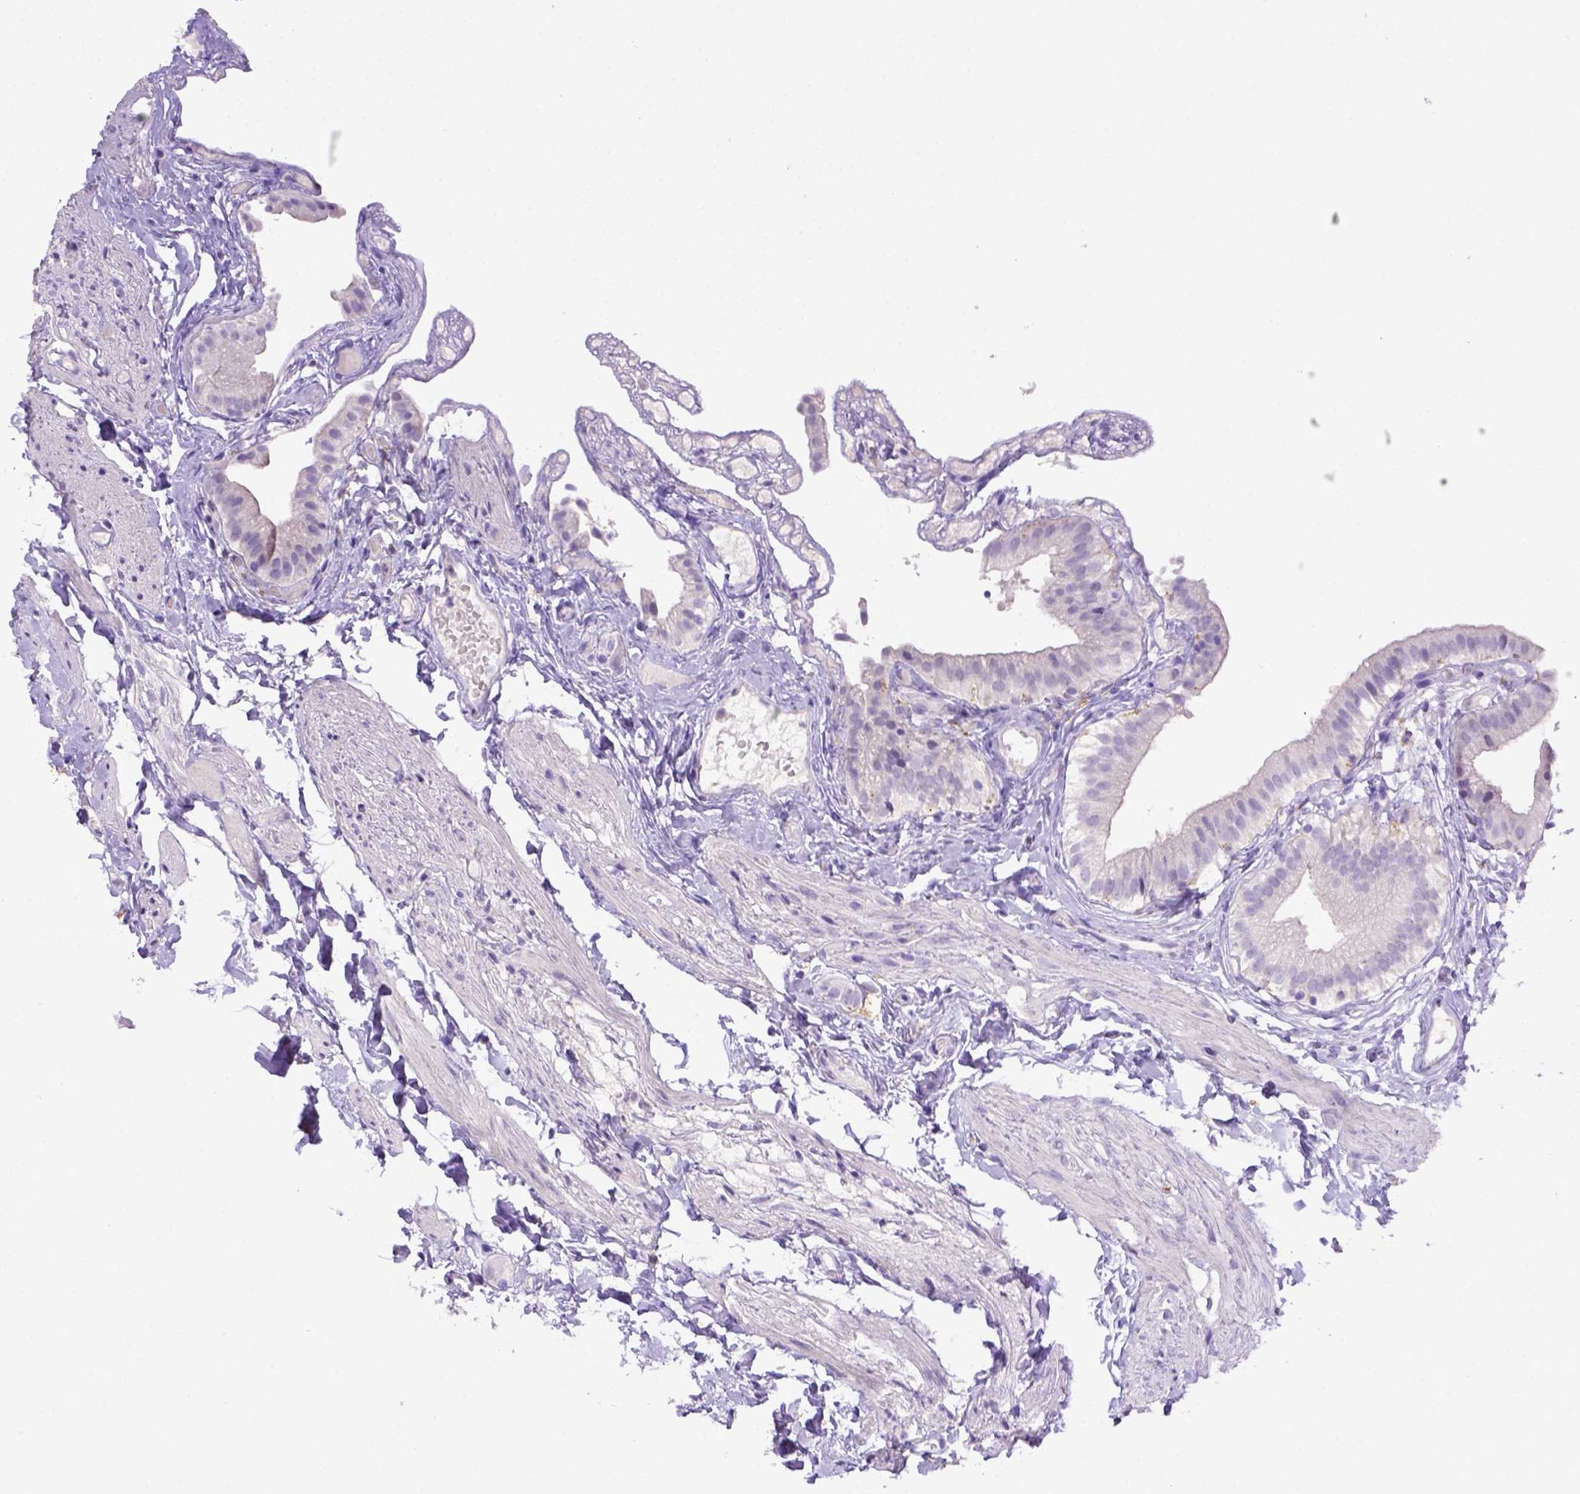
{"staining": {"intensity": "negative", "quantity": "none", "location": "none"}, "tissue": "gallbladder", "cell_type": "Glandular cells", "image_type": "normal", "snomed": [{"axis": "morphology", "description": "Normal tissue, NOS"}, {"axis": "topography", "description": "Gallbladder"}], "caption": "Immunohistochemistry (IHC) micrograph of unremarkable gallbladder: human gallbladder stained with DAB reveals no significant protein expression in glandular cells. Brightfield microscopy of immunohistochemistry (IHC) stained with DAB (brown) and hematoxylin (blue), captured at high magnification.", "gene": "CD68", "patient": {"sex": "female", "age": 47}}